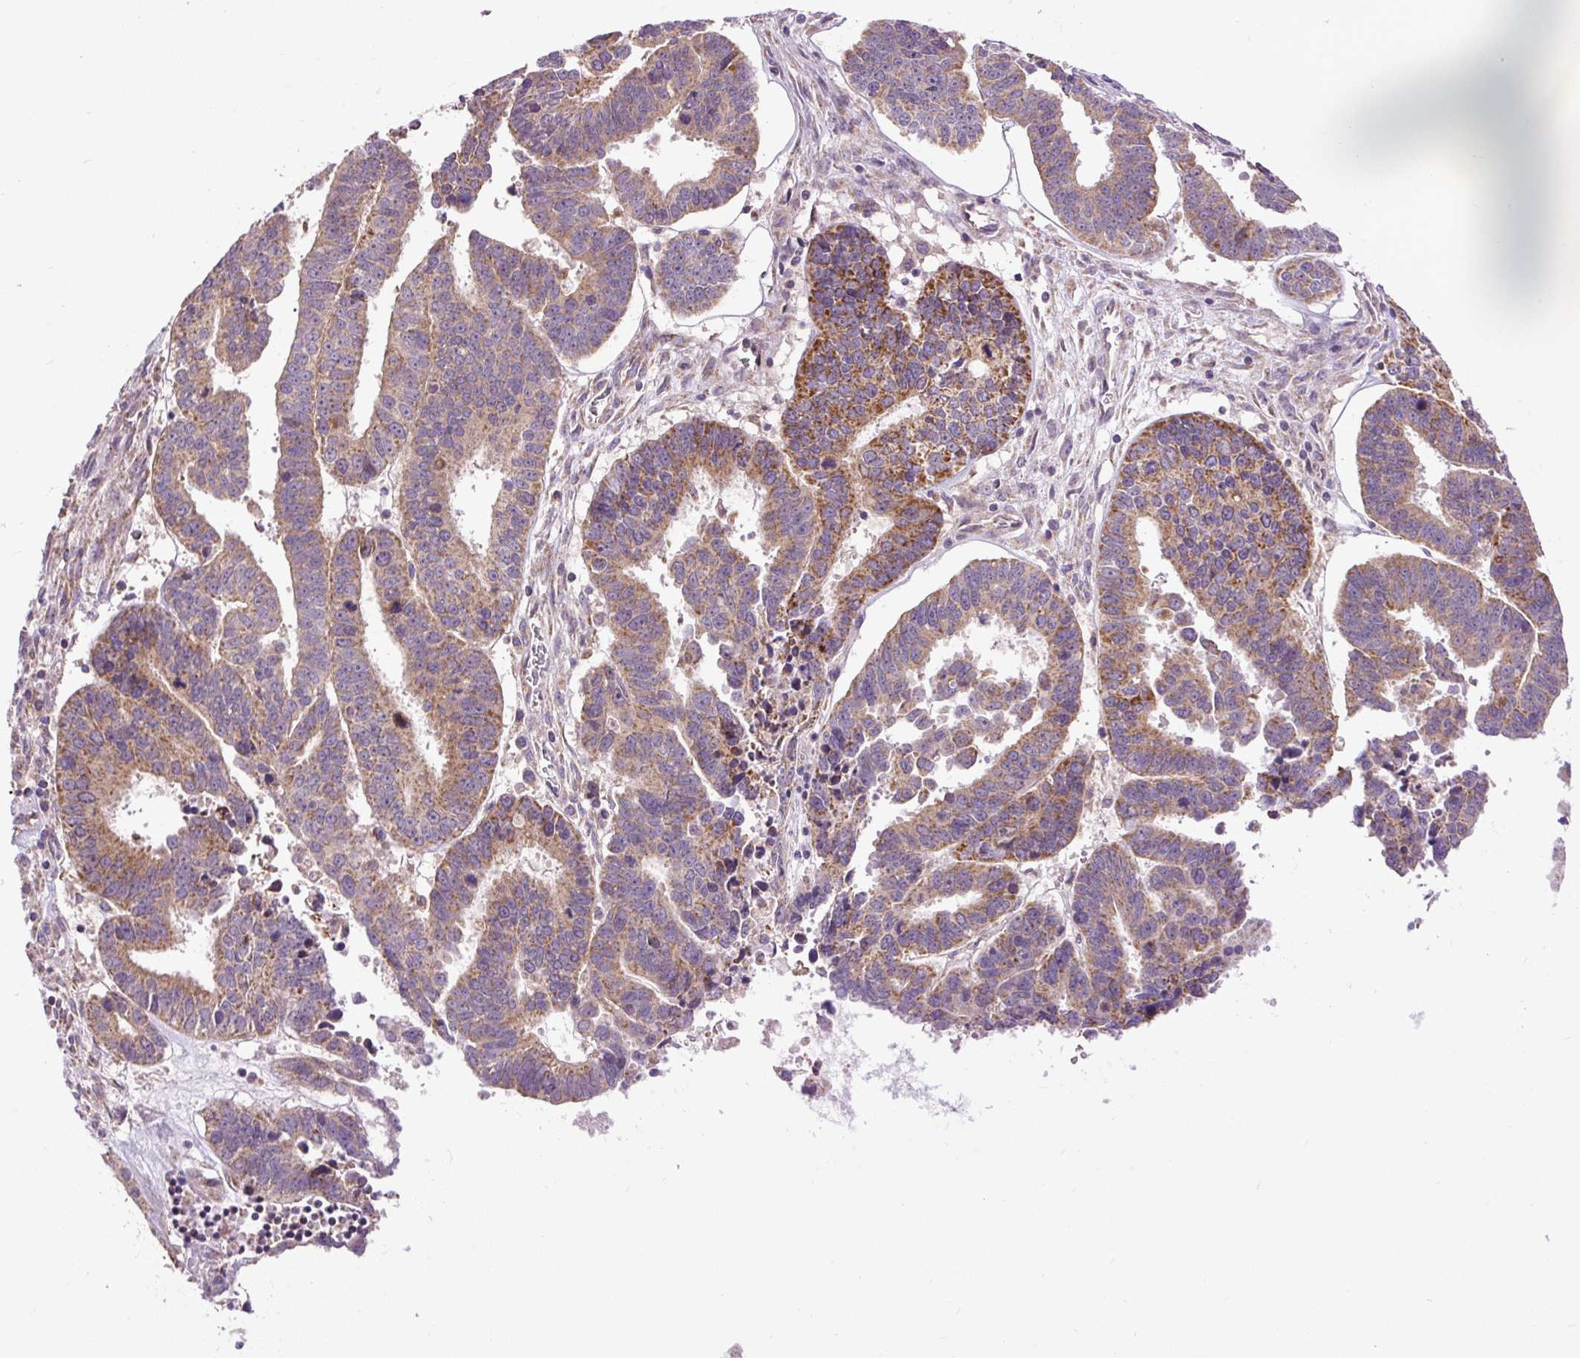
{"staining": {"intensity": "moderate", "quantity": ">75%", "location": "cytoplasmic/membranous"}, "tissue": "ovarian cancer", "cell_type": "Tumor cells", "image_type": "cancer", "snomed": [{"axis": "morphology", "description": "Carcinoma, endometroid"}, {"axis": "morphology", "description": "Cystadenocarcinoma, serous, NOS"}, {"axis": "topography", "description": "Ovary"}], "caption": "High-power microscopy captured an IHC image of ovarian serous cystadenocarcinoma, revealing moderate cytoplasmic/membranous staining in approximately >75% of tumor cells. The staining is performed using DAB brown chromogen to label protein expression. The nuclei are counter-stained blue using hematoxylin.", "gene": "TM2D3", "patient": {"sex": "female", "age": 45}}